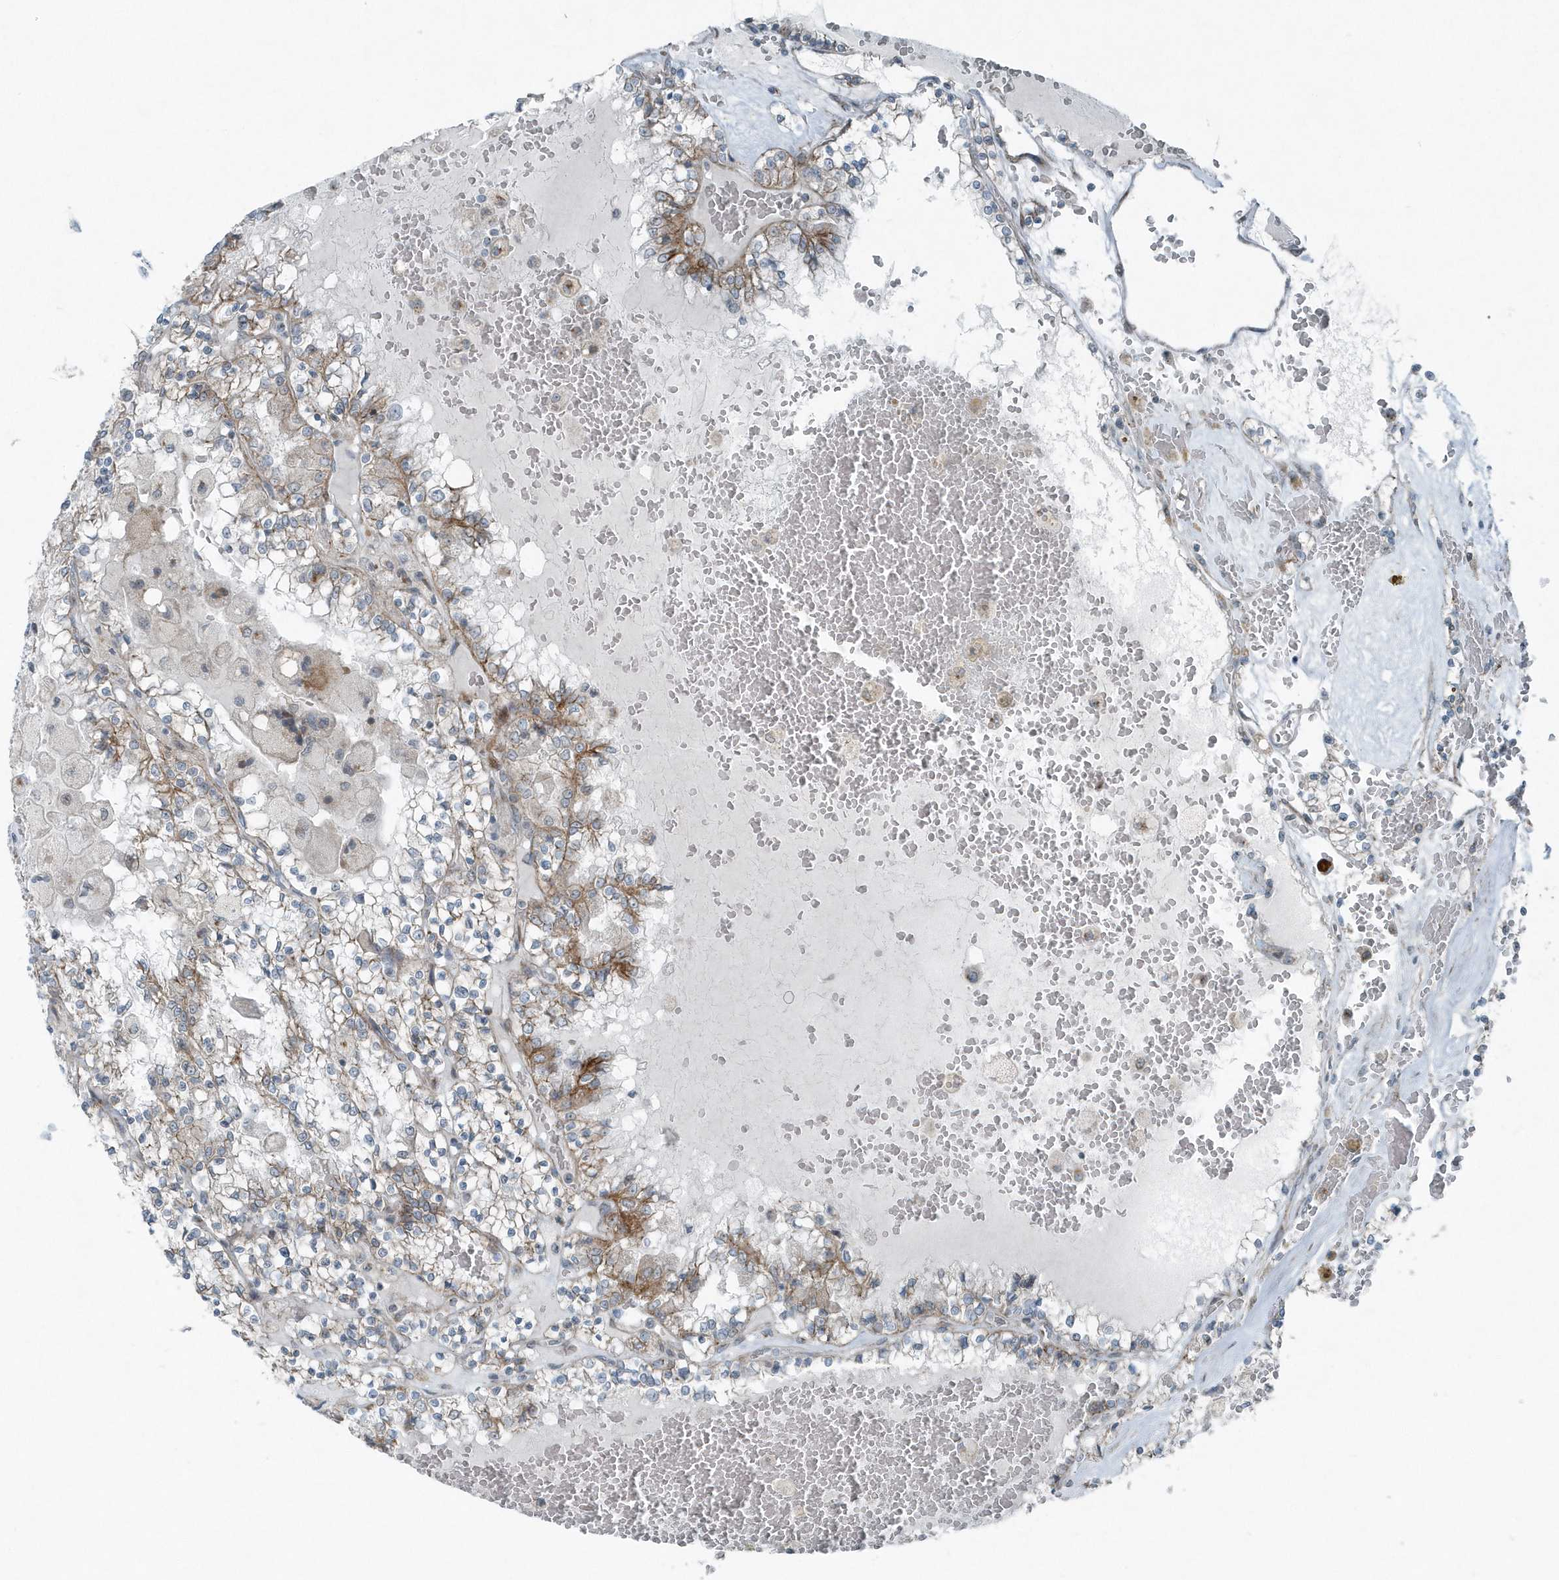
{"staining": {"intensity": "moderate", "quantity": "25%-75%", "location": "cytoplasmic/membranous"}, "tissue": "renal cancer", "cell_type": "Tumor cells", "image_type": "cancer", "snomed": [{"axis": "morphology", "description": "Adenocarcinoma, NOS"}, {"axis": "topography", "description": "Kidney"}], "caption": "Immunohistochemistry photomicrograph of neoplastic tissue: human renal cancer stained using IHC reveals medium levels of moderate protein expression localized specifically in the cytoplasmic/membranous of tumor cells, appearing as a cytoplasmic/membranous brown color.", "gene": "GCC2", "patient": {"sex": "female", "age": 56}}